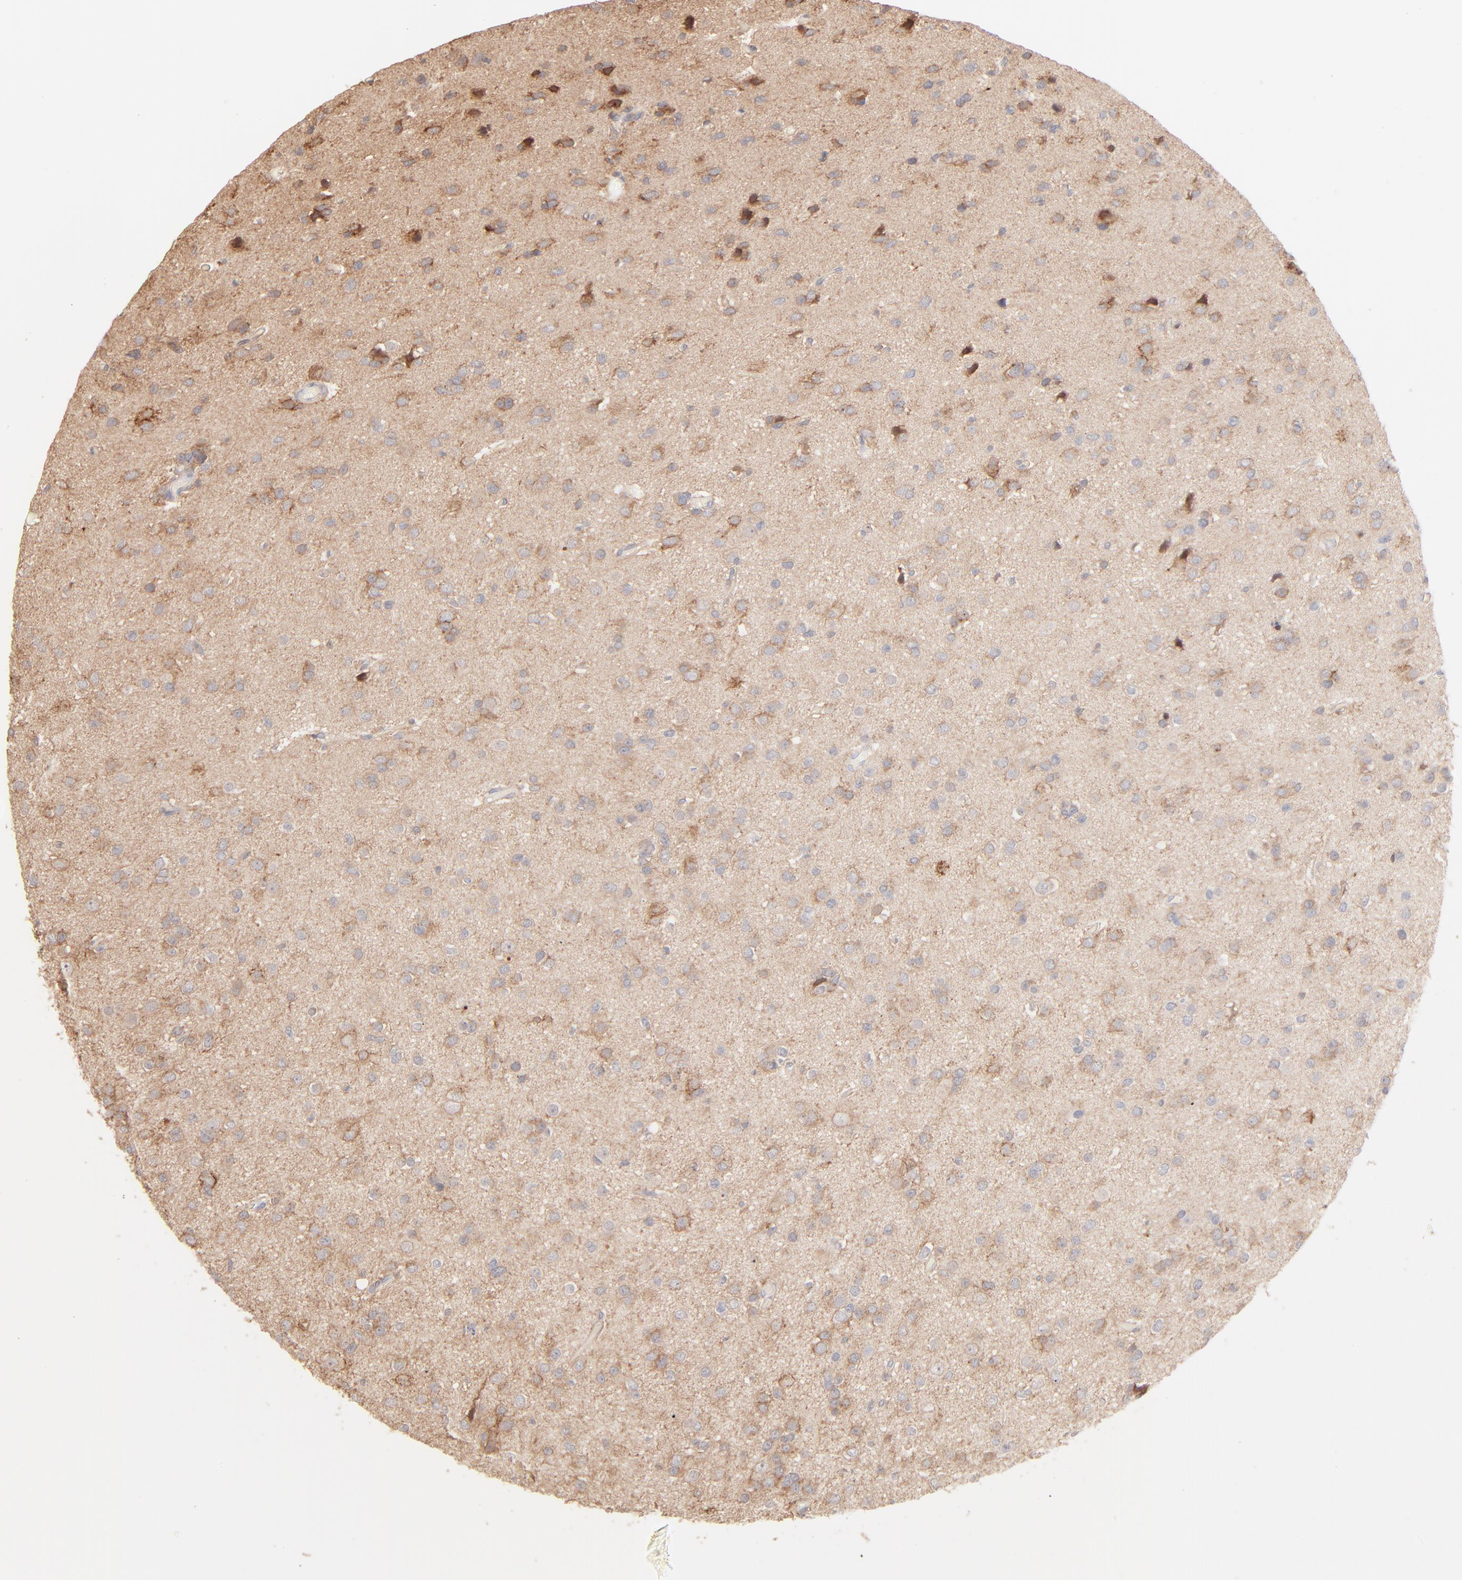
{"staining": {"intensity": "moderate", "quantity": ">75%", "location": "cytoplasmic/membranous"}, "tissue": "glioma", "cell_type": "Tumor cells", "image_type": "cancer", "snomed": [{"axis": "morphology", "description": "Glioma, malignant, Low grade"}, {"axis": "topography", "description": "Brain"}], "caption": "Glioma tissue displays moderate cytoplasmic/membranous staining in approximately >75% of tumor cells, visualized by immunohistochemistry. The protein of interest is shown in brown color, while the nuclei are stained blue.", "gene": "CSPG4", "patient": {"sex": "male", "age": 42}}